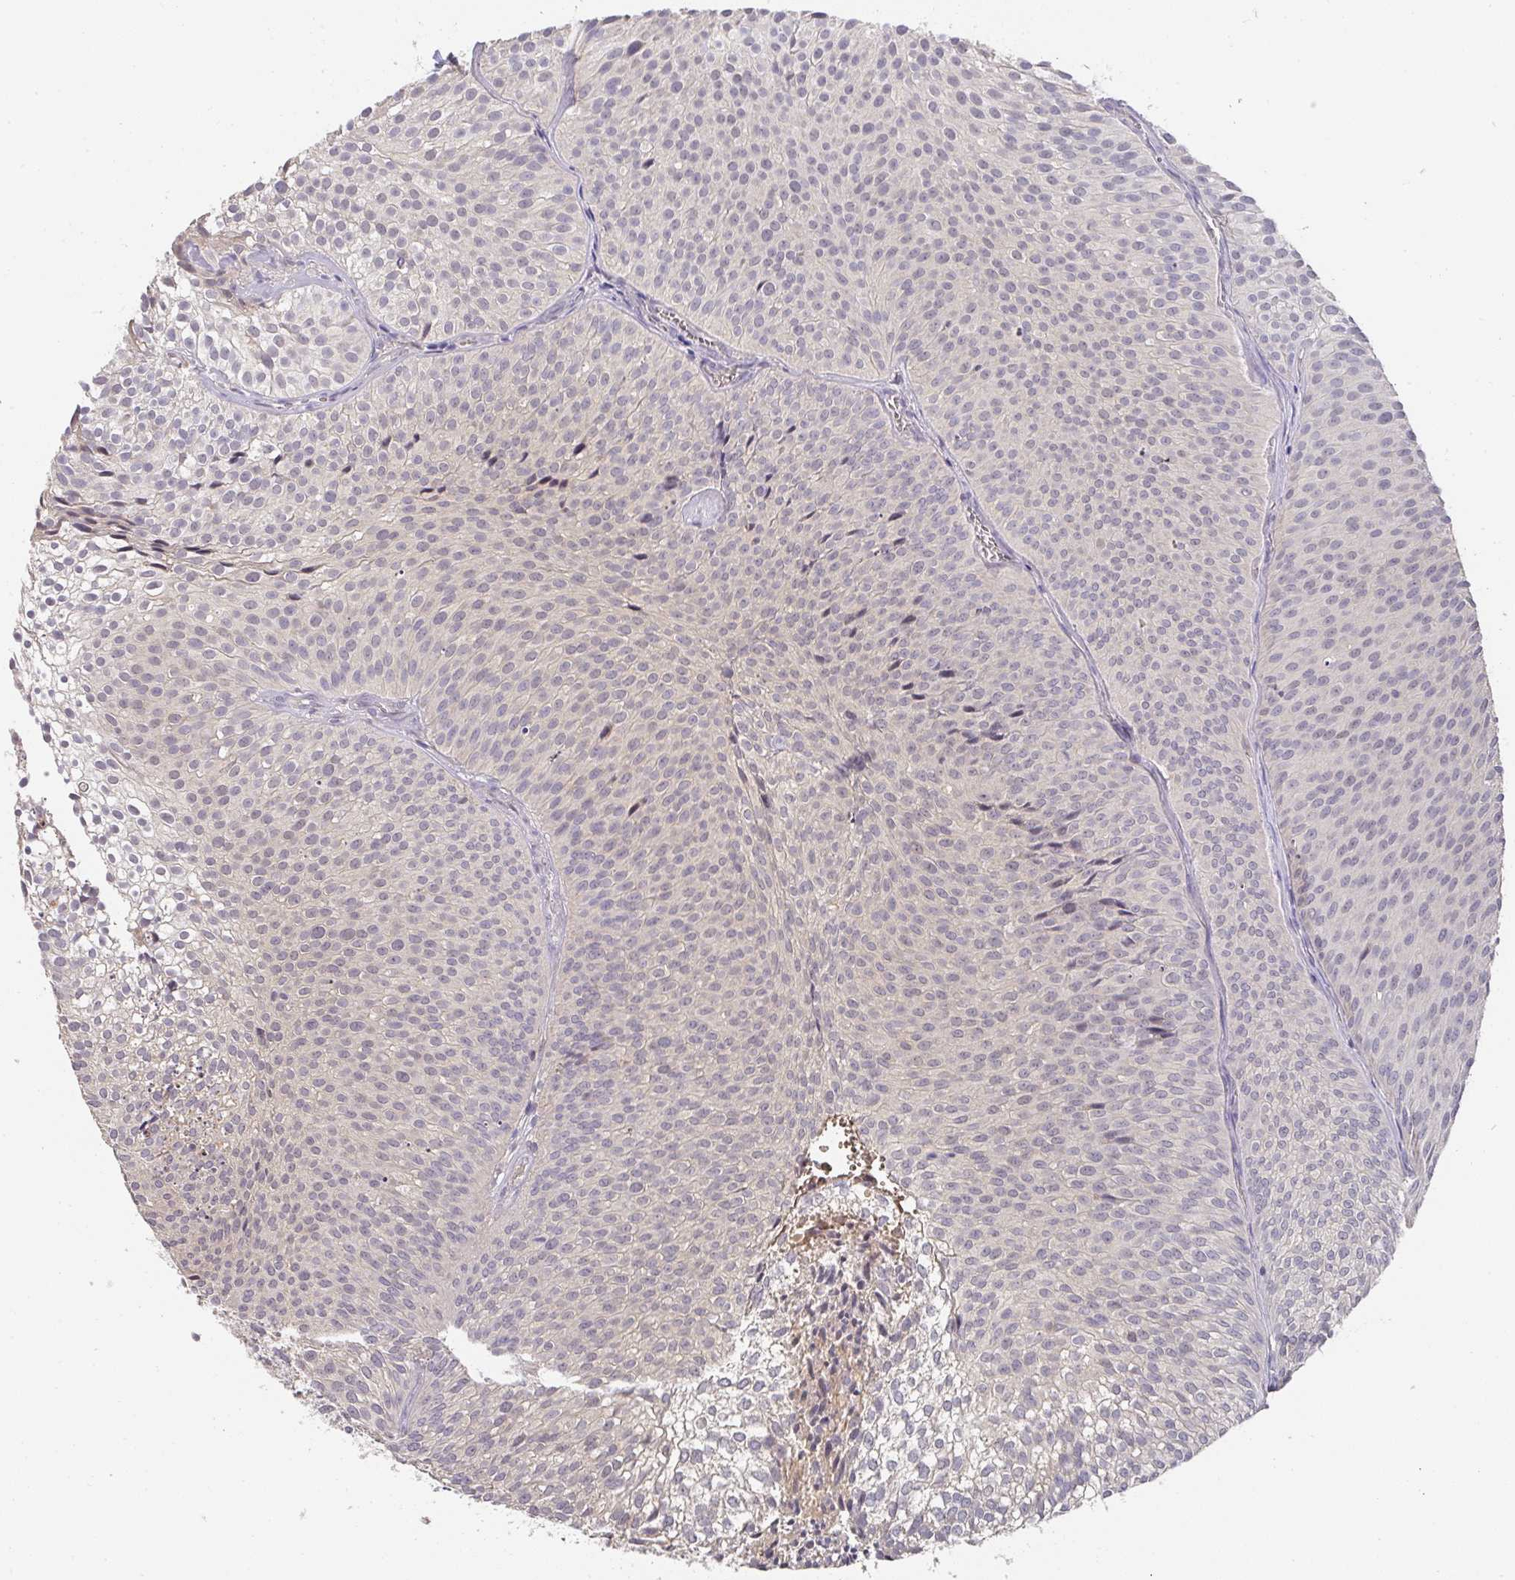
{"staining": {"intensity": "negative", "quantity": "none", "location": "none"}, "tissue": "urothelial cancer", "cell_type": "Tumor cells", "image_type": "cancer", "snomed": [{"axis": "morphology", "description": "Urothelial carcinoma, Low grade"}, {"axis": "topography", "description": "Urinary bladder"}], "caption": "High magnification brightfield microscopy of urothelial carcinoma (low-grade) stained with DAB (brown) and counterstained with hematoxylin (blue): tumor cells show no significant positivity.", "gene": "FOXN4", "patient": {"sex": "male", "age": 91}}